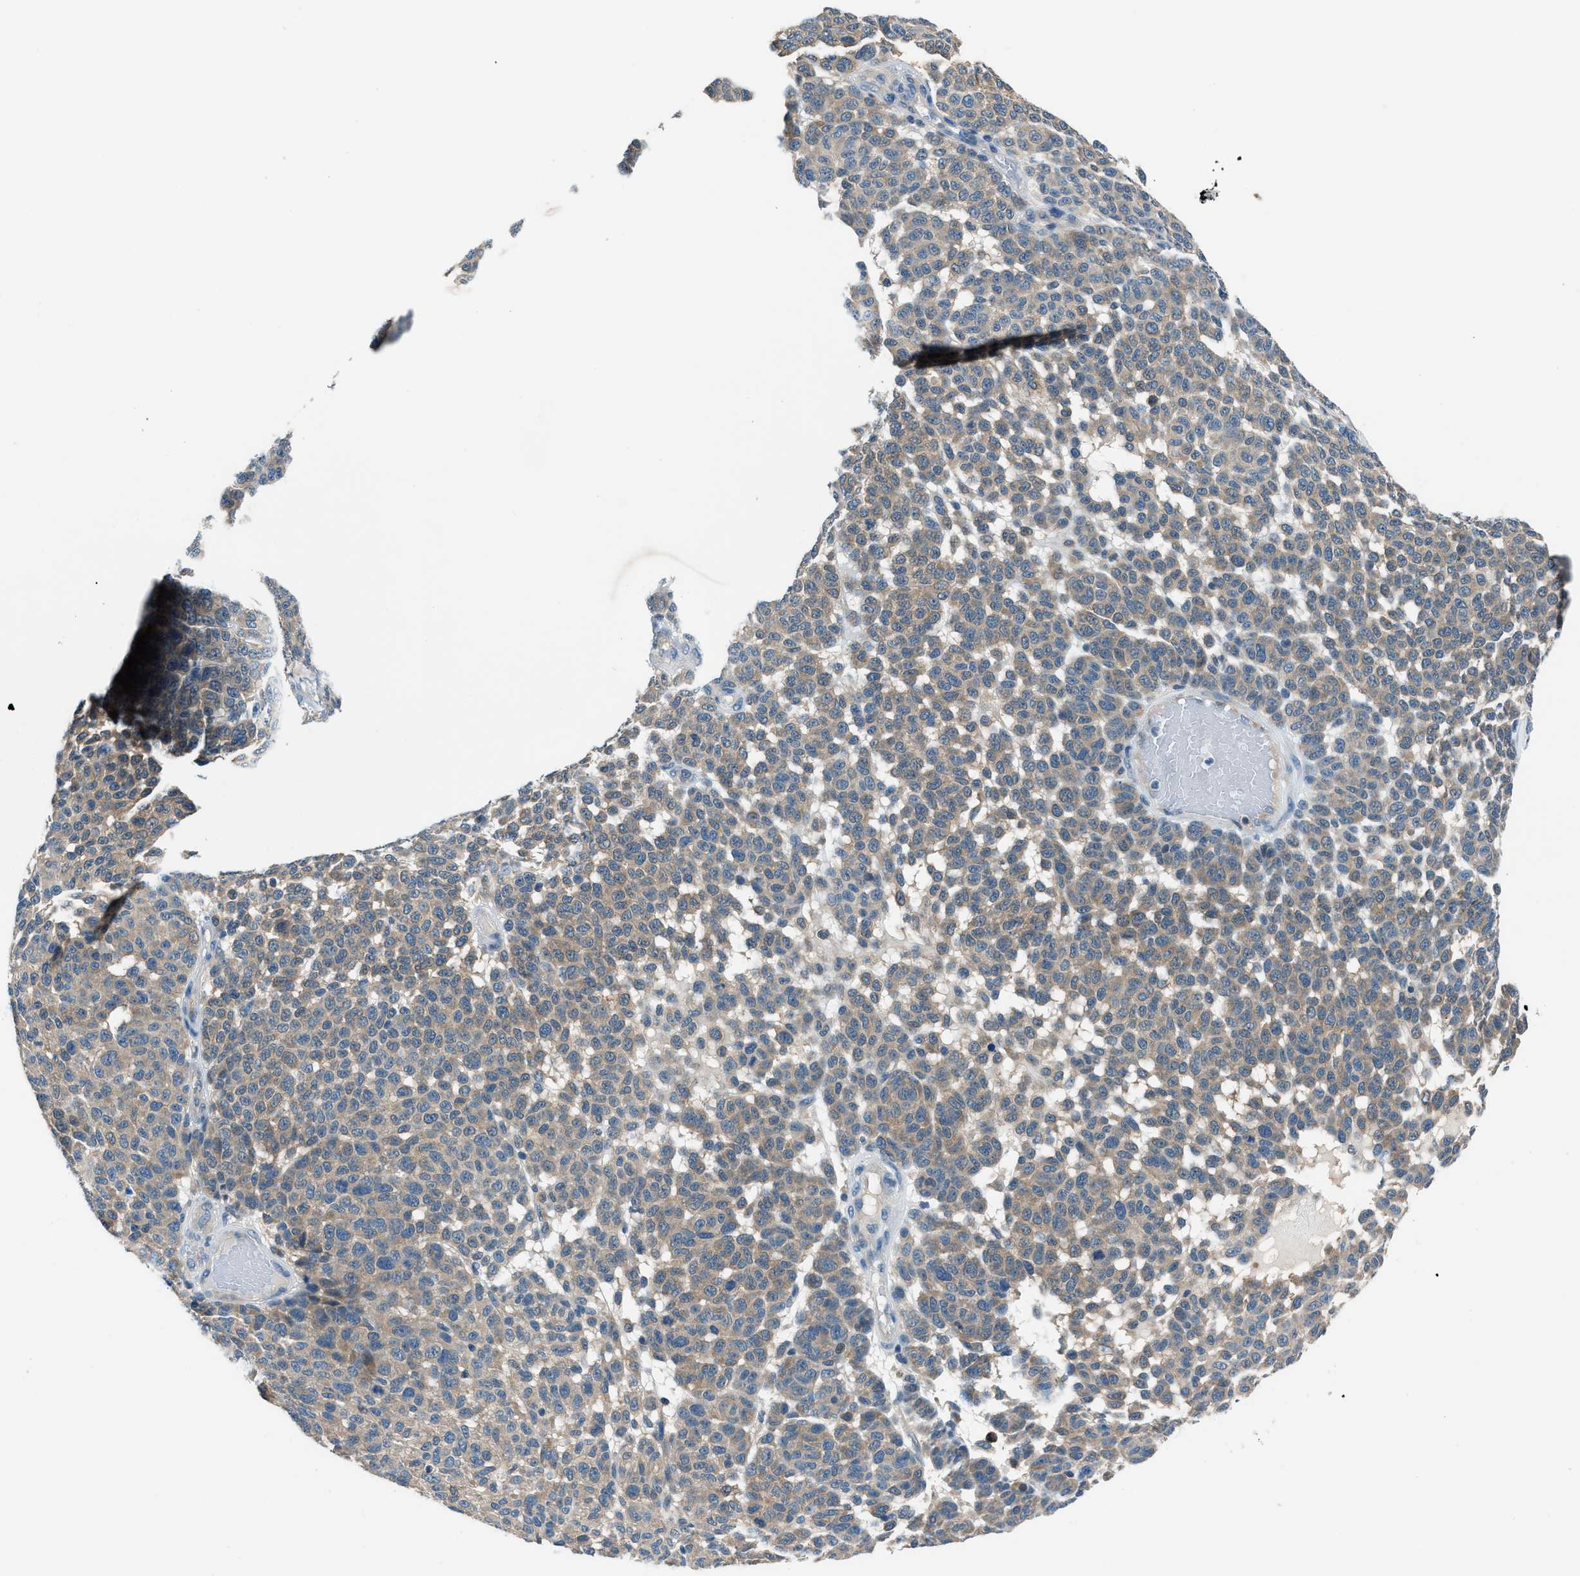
{"staining": {"intensity": "moderate", "quantity": ">75%", "location": "cytoplasmic/membranous"}, "tissue": "melanoma", "cell_type": "Tumor cells", "image_type": "cancer", "snomed": [{"axis": "morphology", "description": "Malignant melanoma, NOS"}, {"axis": "topography", "description": "Skin"}], "caption": "Malignant melanoma tissue reveals moderate cytoplasmic/membranous expression in approximately >75% of tumor cells, visualized by immunohistochemistry.", "gene": "ACP1", "patient": {"sex": "male", "age": 59}}